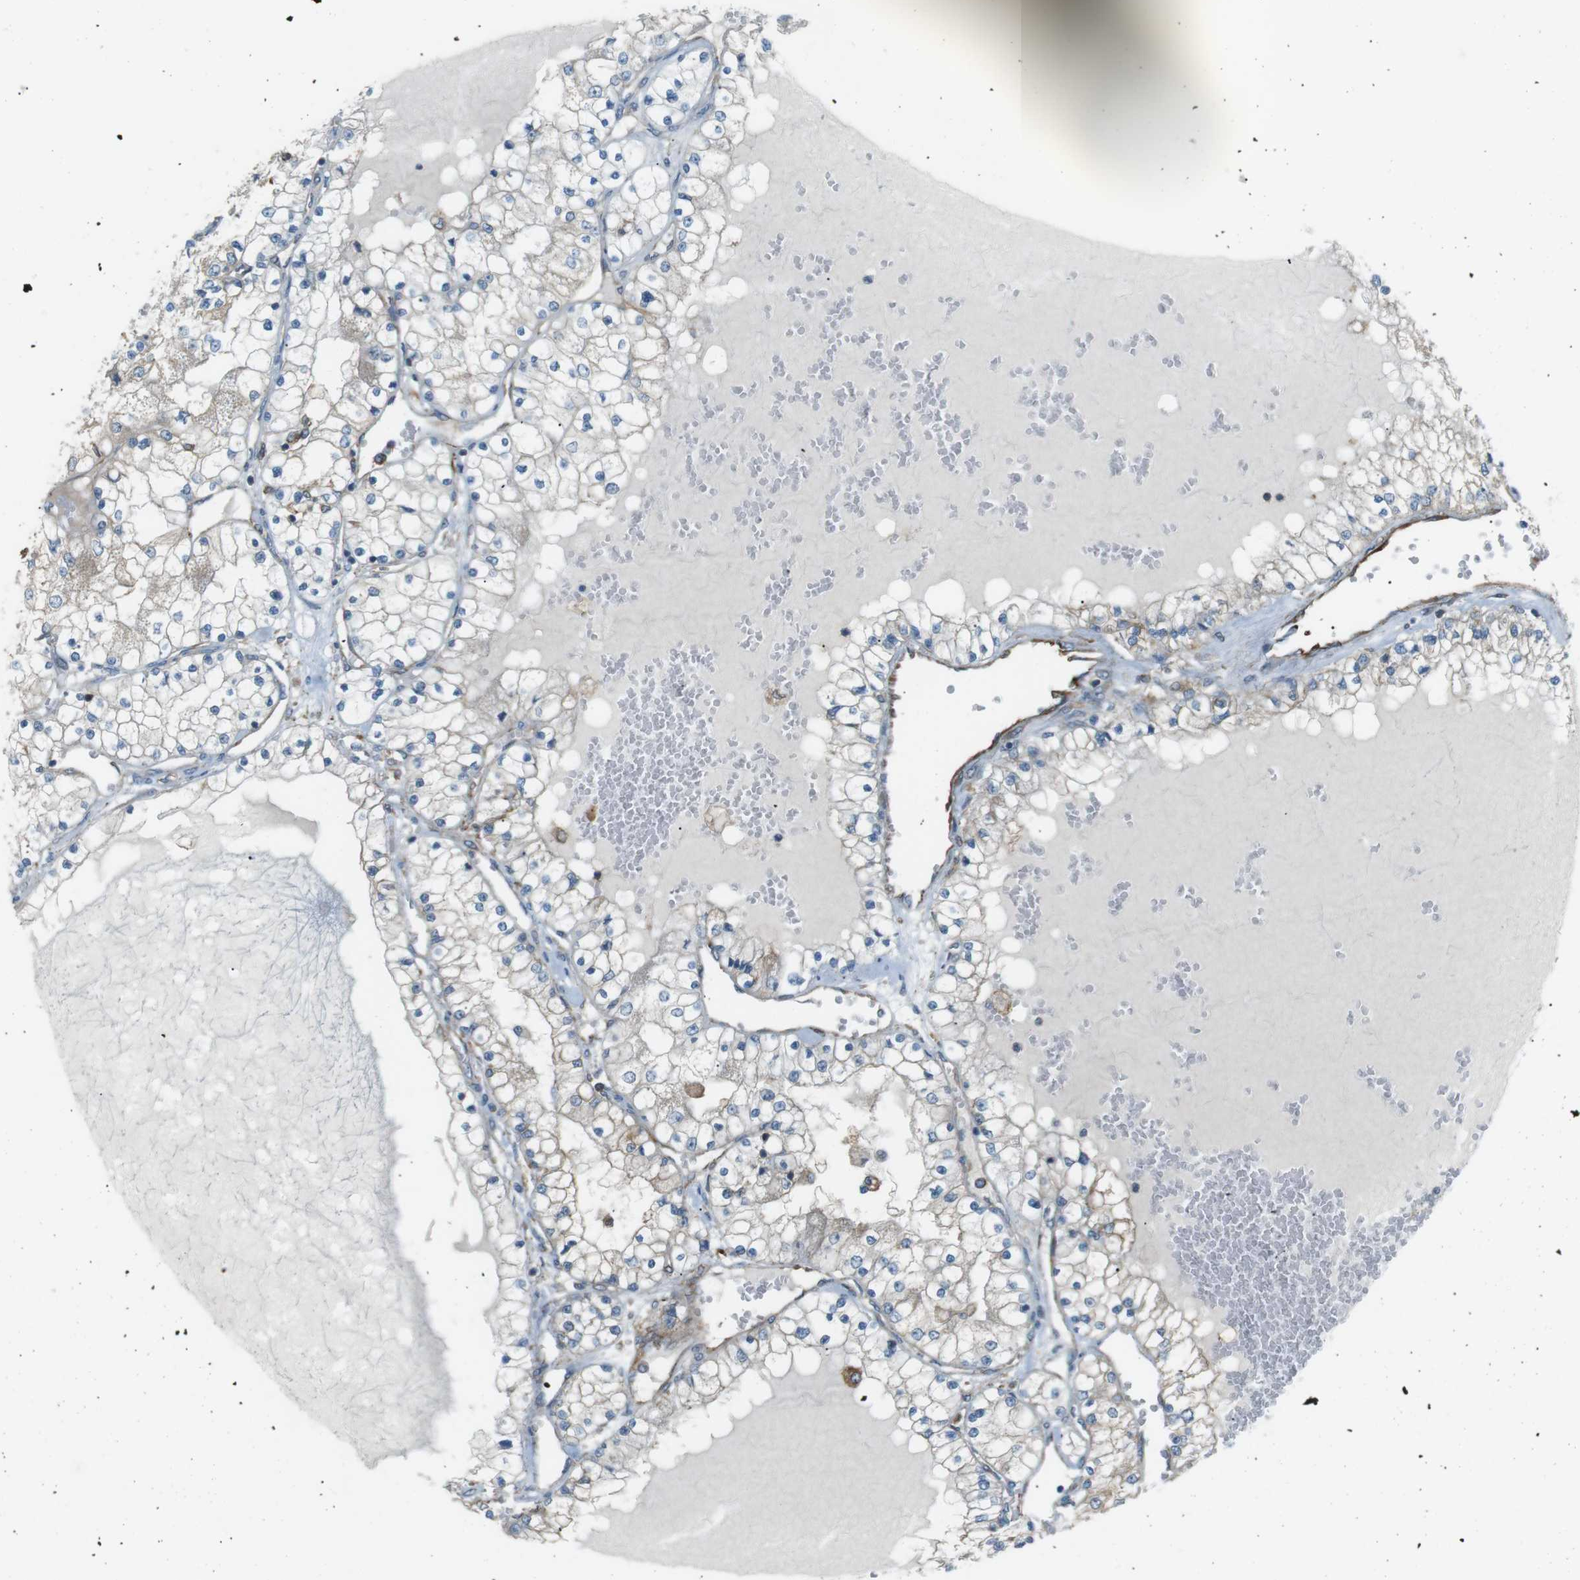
{"staining": {"intensity": "weak", "quantity": "<25%", "location": "cytoplasmic/membranous"}, "tissue": "renal cancer", "cell_type": "Tumor cells", "image_type": "cancer", "snomed": [{"axis": "morphology", "description": "Adenocarcinoma, NOS"}, {"axis": "topography", "description": "Kidney"}], "caption": "This is a image of immunohistochemistry staining of renal cancer (adenocarcinoma), which shows no positivity in tumor cells.", "gene": "PEPD", "patient": {"sex": "male", "age": 68}}